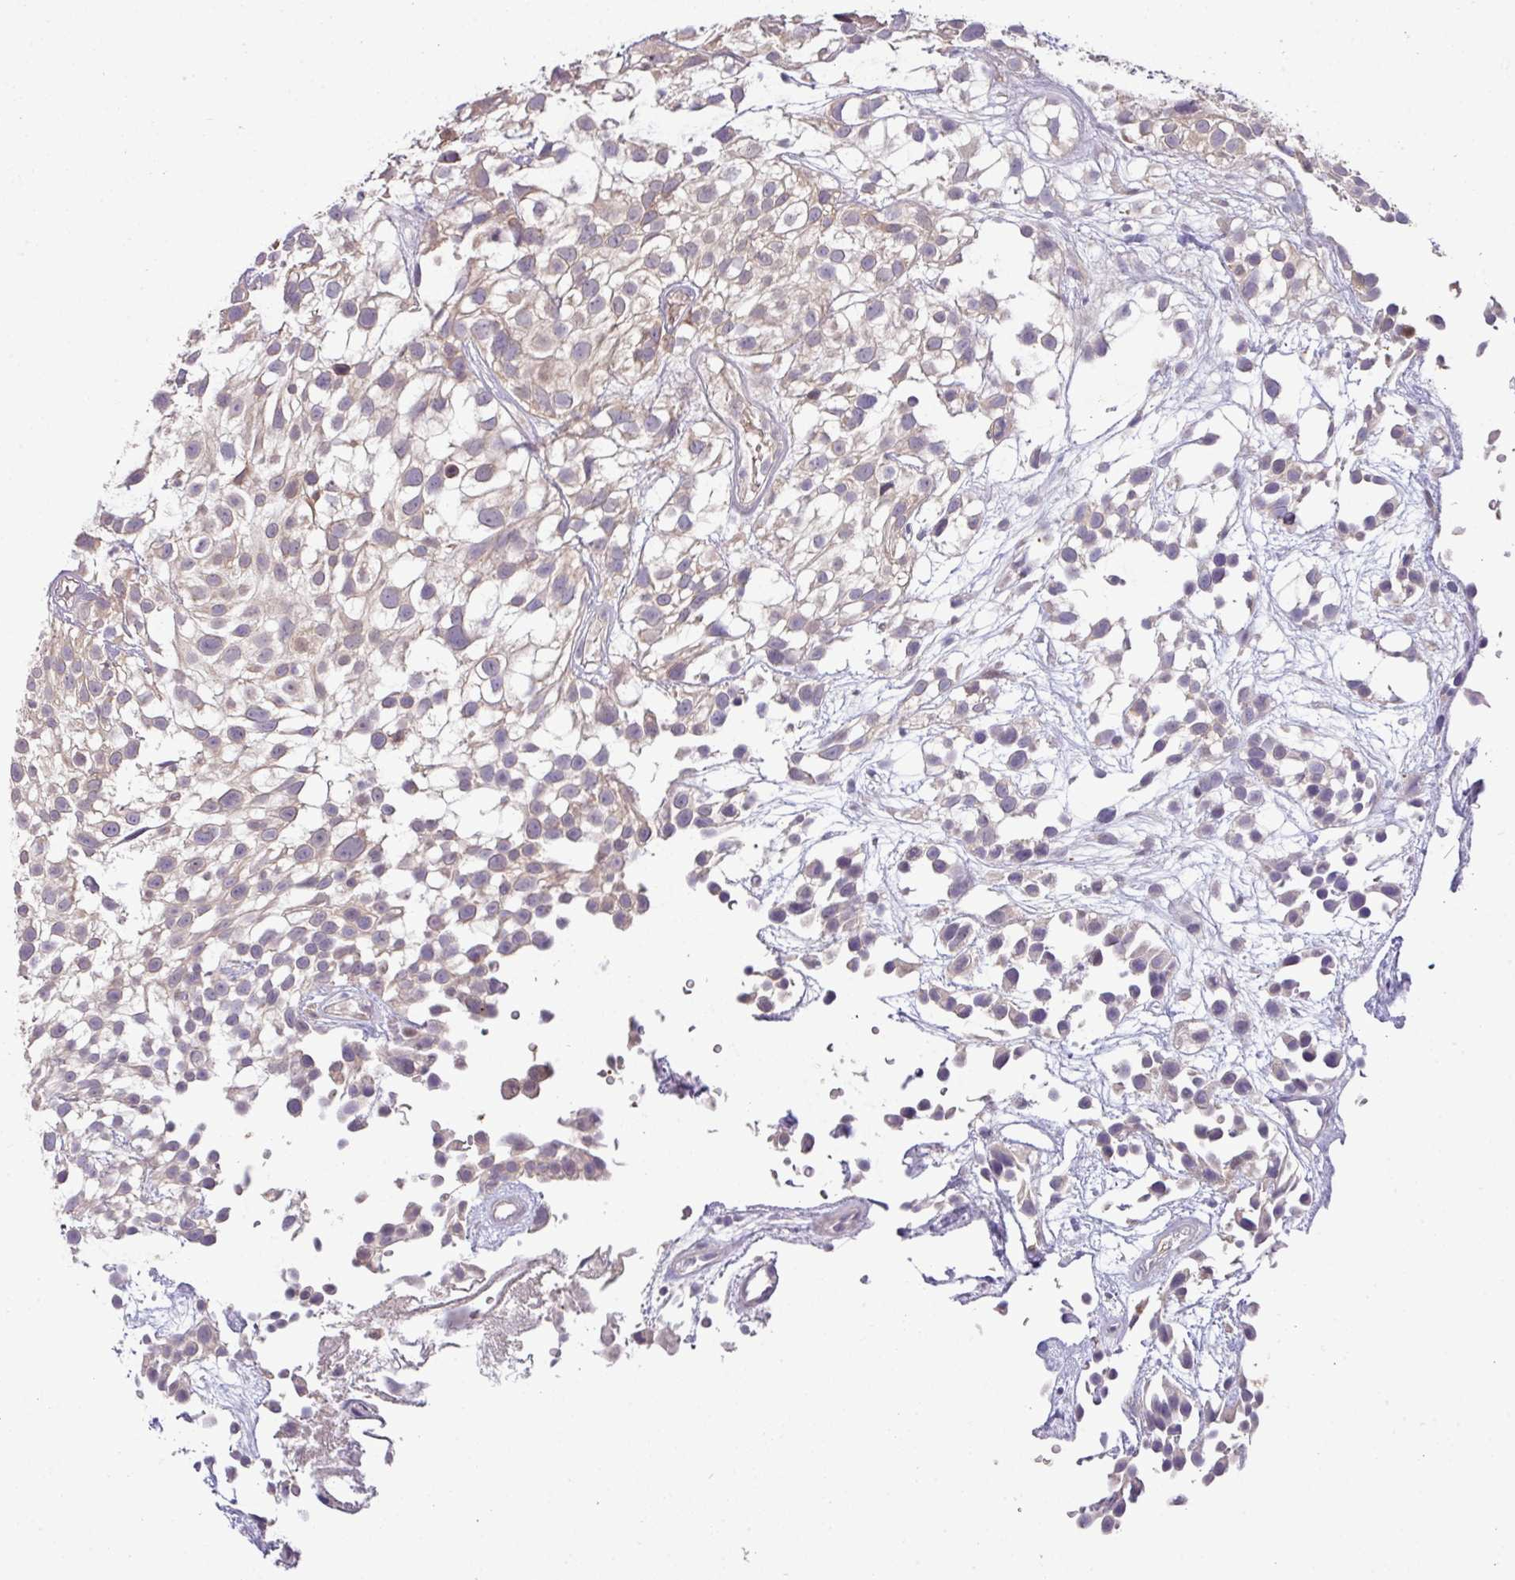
{"staining": {"intensity": "weak", "quantity": "25%-75%", "location": "cytoplasmic/membranous"}, "tissue": "urothelial cancer", "cell_type": "Tumor cells", "image_type": "cancer", "snomed": [{"axis": "morphology", "description": "Urothelial carcinoma, High grade"}, {"axis": "topography", "description": "Urinary bladder"}], "caption": "A micrograph showing weak cytoplasmic/membranous positivity in about 25%-75% of tumor cells in urothelial cancer, as visualized by brown immunohistochemical staining.", "gene": "SLAMF6", "patient": {"sex": "male", "age": 56}}